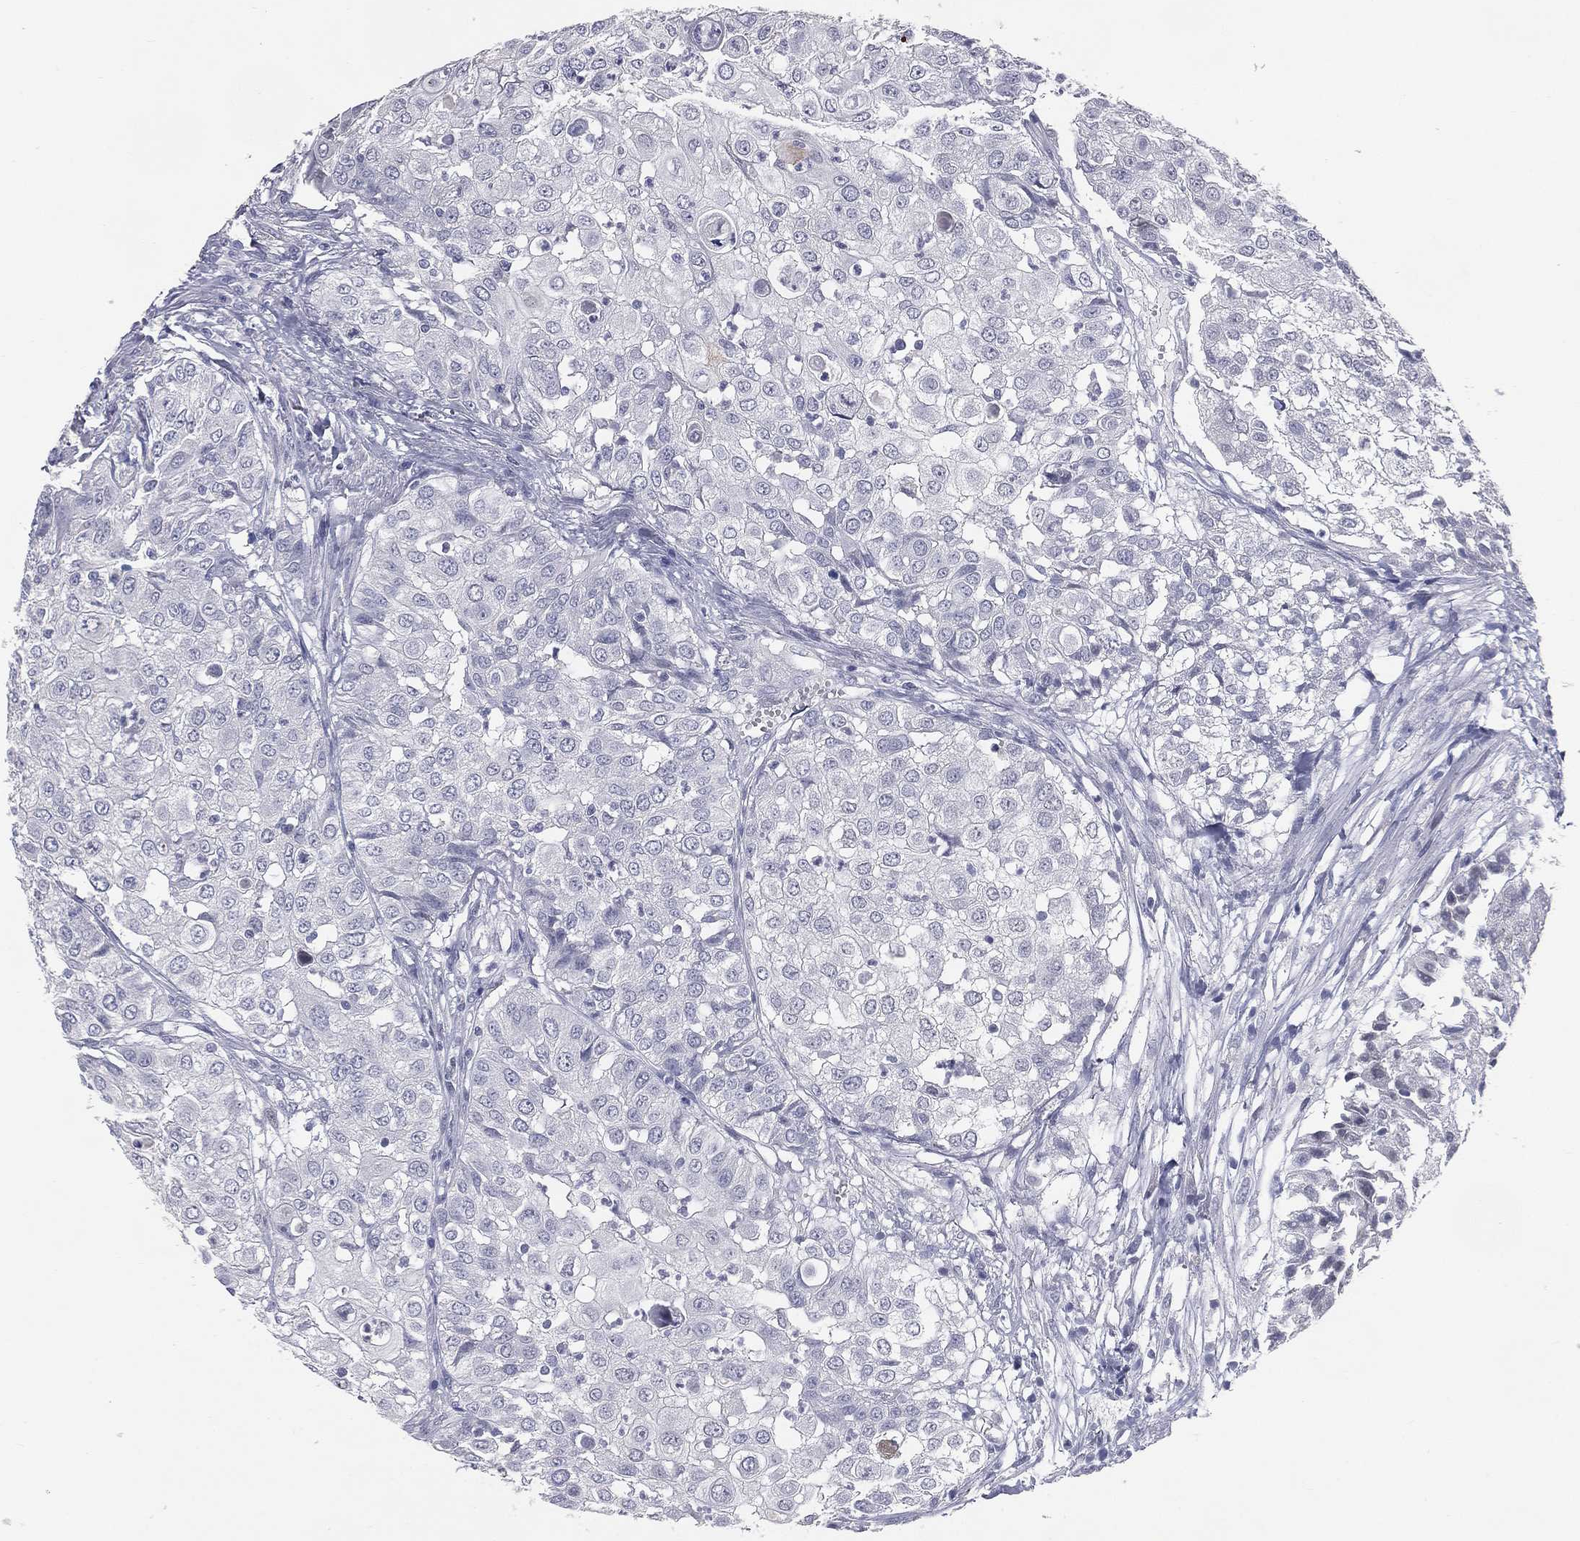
{"staining": {"intensity": "negative", "quantity": "none", "location": "none"}, "tissue": "urothelial cancer", "cell_type": "Tumor cells", "image_type": "cancer", "snomed": [{"axis": "morphology", "description": "Urothelial carcinoma, High grade"}, {"axis": "topography", "description": "Urinary bladder"}], "caption": "A histopathology image of human high-grade urothelial carcinoma is negative for staining in tumor cells.", "gene": "DMKN", "patient": {"sex": "female", "age": 79}}